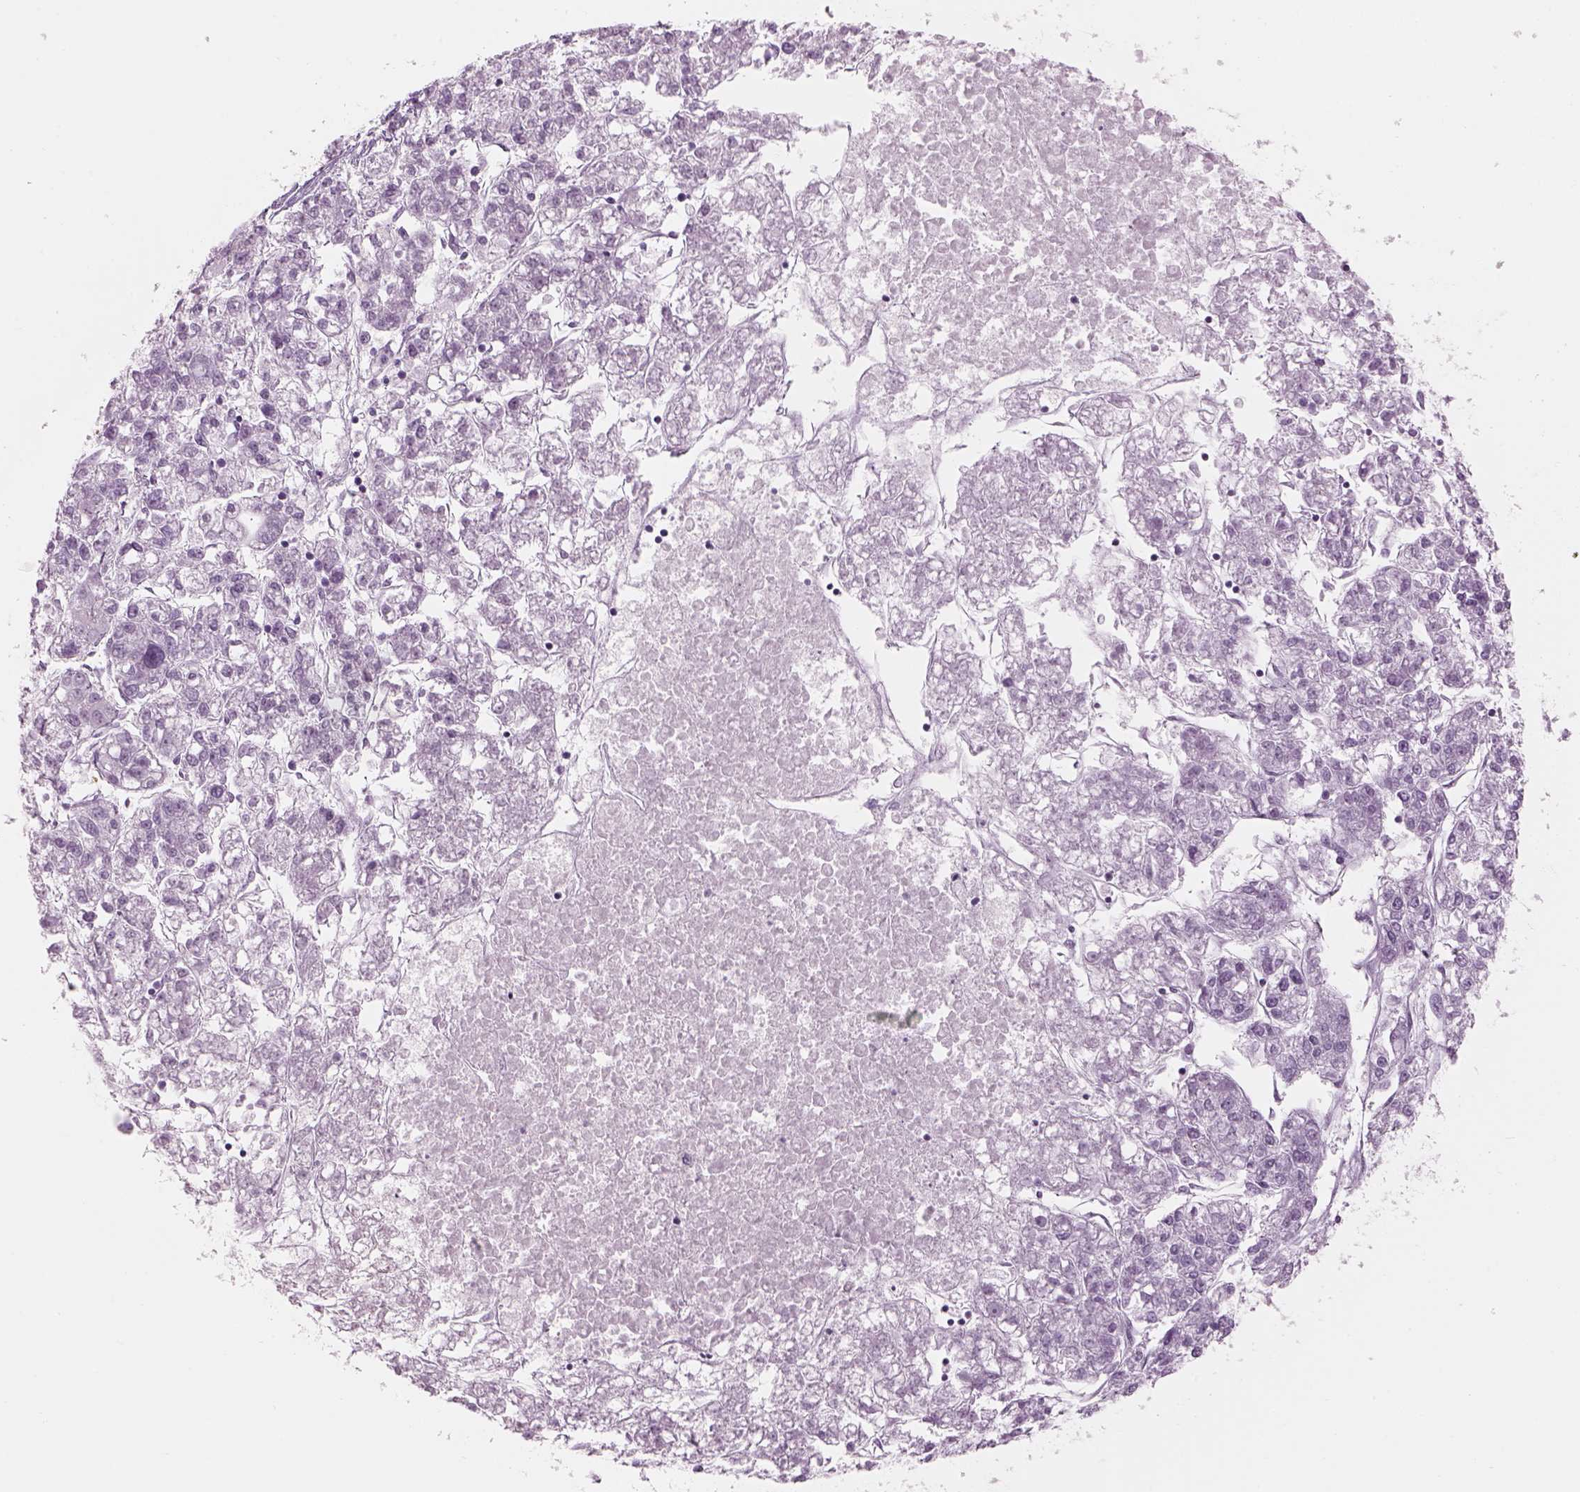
{"staining": {"intensity": "negative", "quantity": "none", "location": "none"}, "tissue": "liver cancer", "cell_type": "Tumor cells", "image_type": "cancer", "snomed": [{"axis": "morphology", "description": "Carcinoma, Hepatocellular, NOS"}, {"axis": "topography", "description": "Liver"}], "caption": "IHC of human liver cancer exhibits no expression in tumor cells. Nuclei are stained in blue.", "gene": "SAG", "patient": {"sex": "male", "age": 56}}